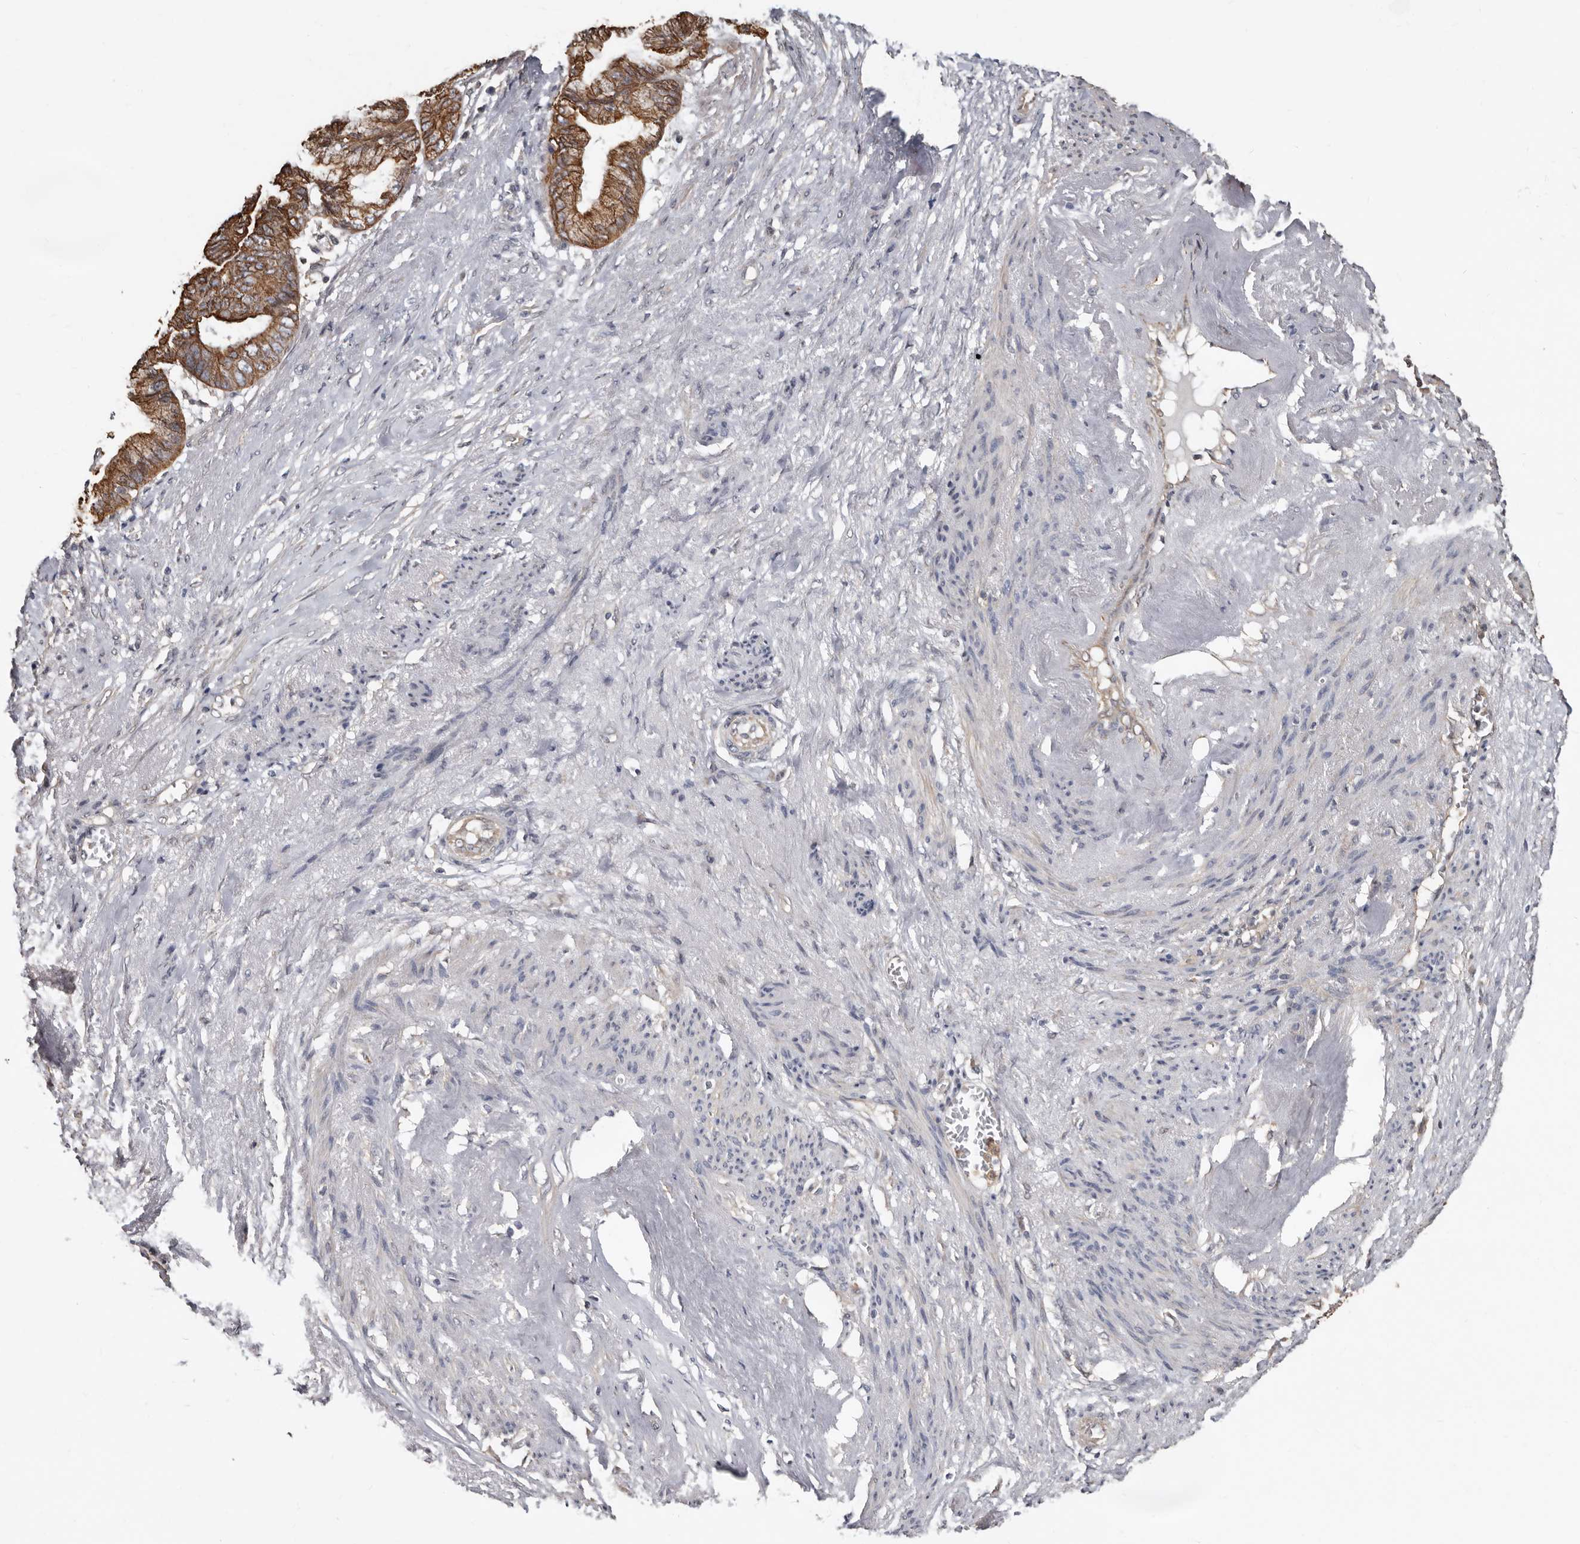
{"staining": {"intensity": "moderate", "quantity": ">75%", "location": "cytoplasmic/membranous"}, "tissue": "endometrial cancer", "cell_type": "Tumor cells", "image_type": "cancer", "snomed": [{"axis": "morphology", "description": "Adenocarcinoma, NOS"}, {"axis": "topography", "description": "Endometrium"}], "caption": "Immunohistochemical staining of endometrial cancer (adenocarcinoma) reveals medium levels of moderate cytoplasmic/membranous protein positivity in approximately >75% of tumor cells. (DAB IHC, brown staining for protein, blue staining for nuclei).", "gene": "MRPL18", "patient": {"sex": "female", "age": 86}}